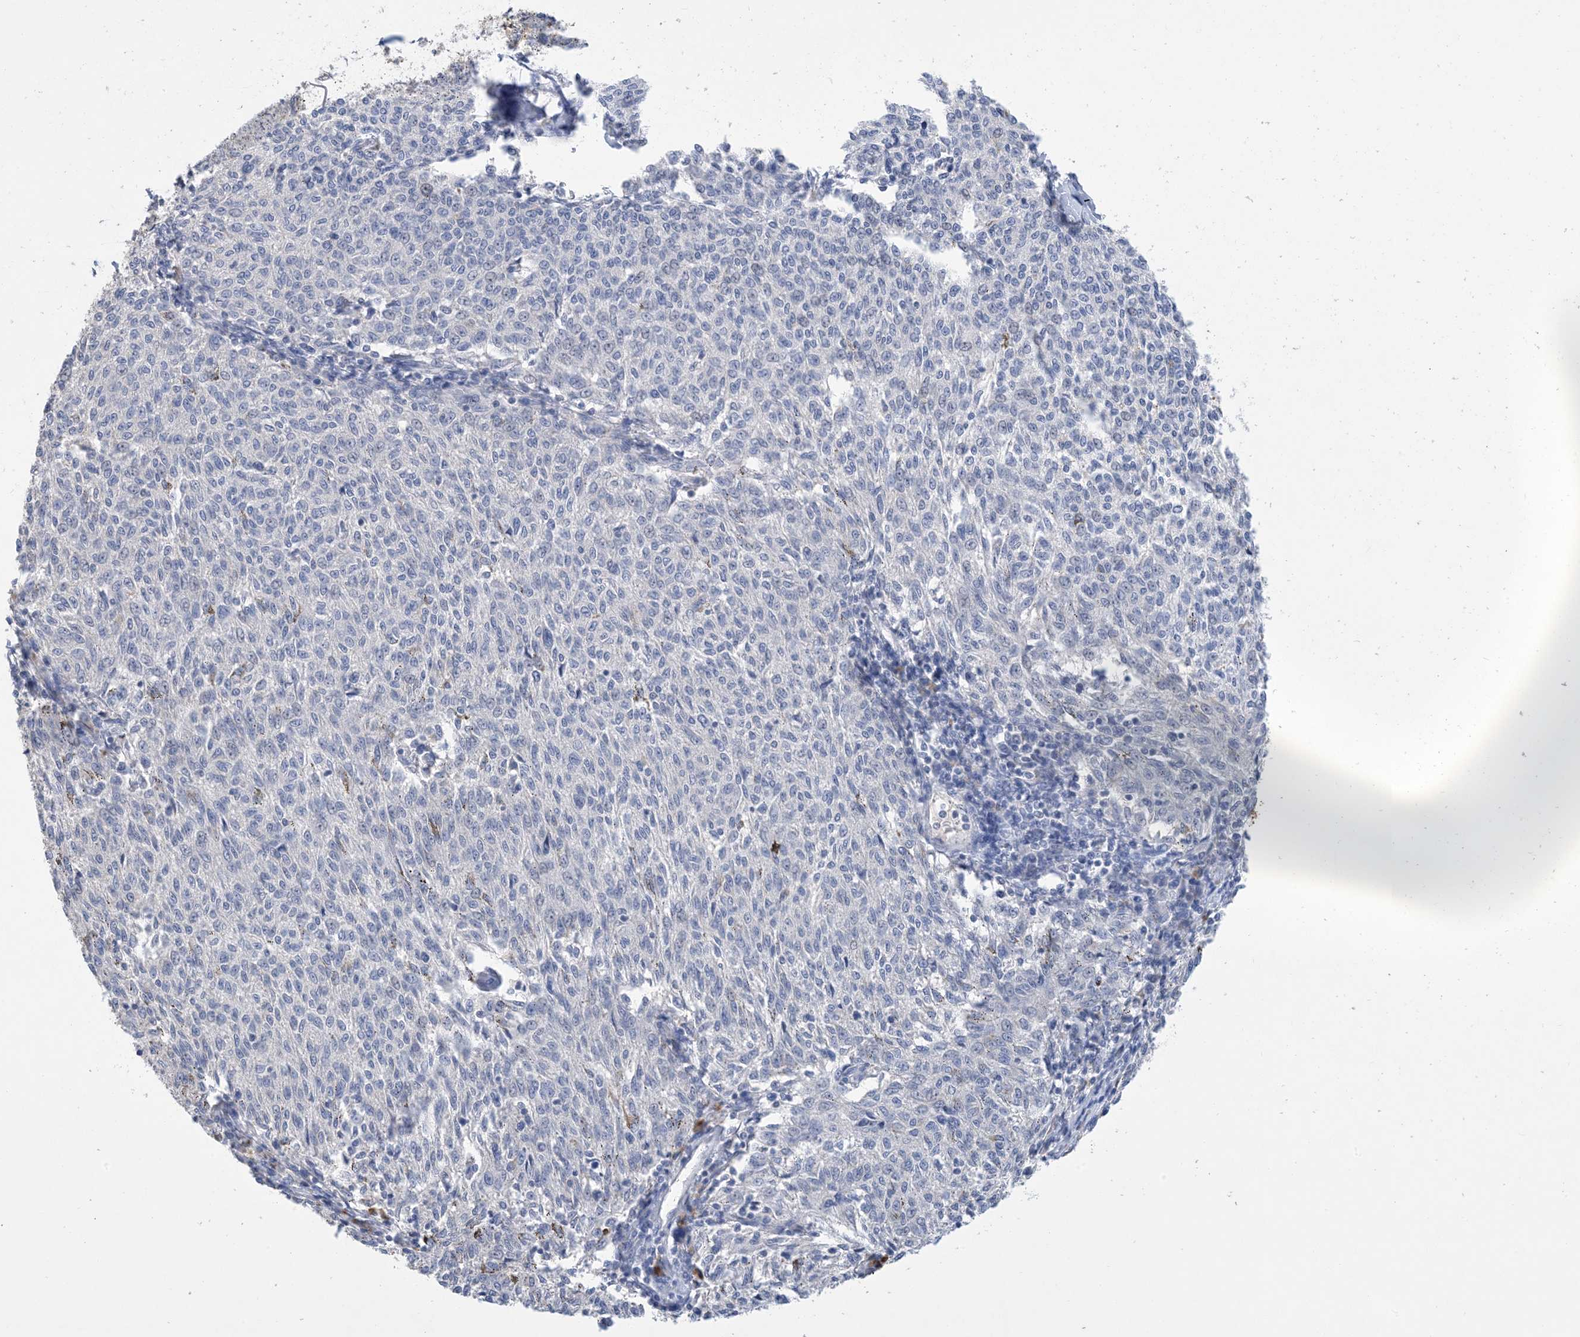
{"staining": {"intensity": "negative", "quantity": "none", "location": "none"}, "tissue": "melanoma", "cell_type": "Tumor cells", "image_type": "cancer", "snomed": [{"axis": "morphology", "description": "Malignant melanoma, NOS"}, {"axis": "topography", "description": "Skin"}], "caption": "A high-resolution image shows immunohistochemistry (IHC) staining of malignant melanoma, which reveals no significant positivity in tumor cells. (DAB IHC with hematoxylin counter stain).", "gene": "DSC3", "patient": {"sex": "female", "age": 72}}